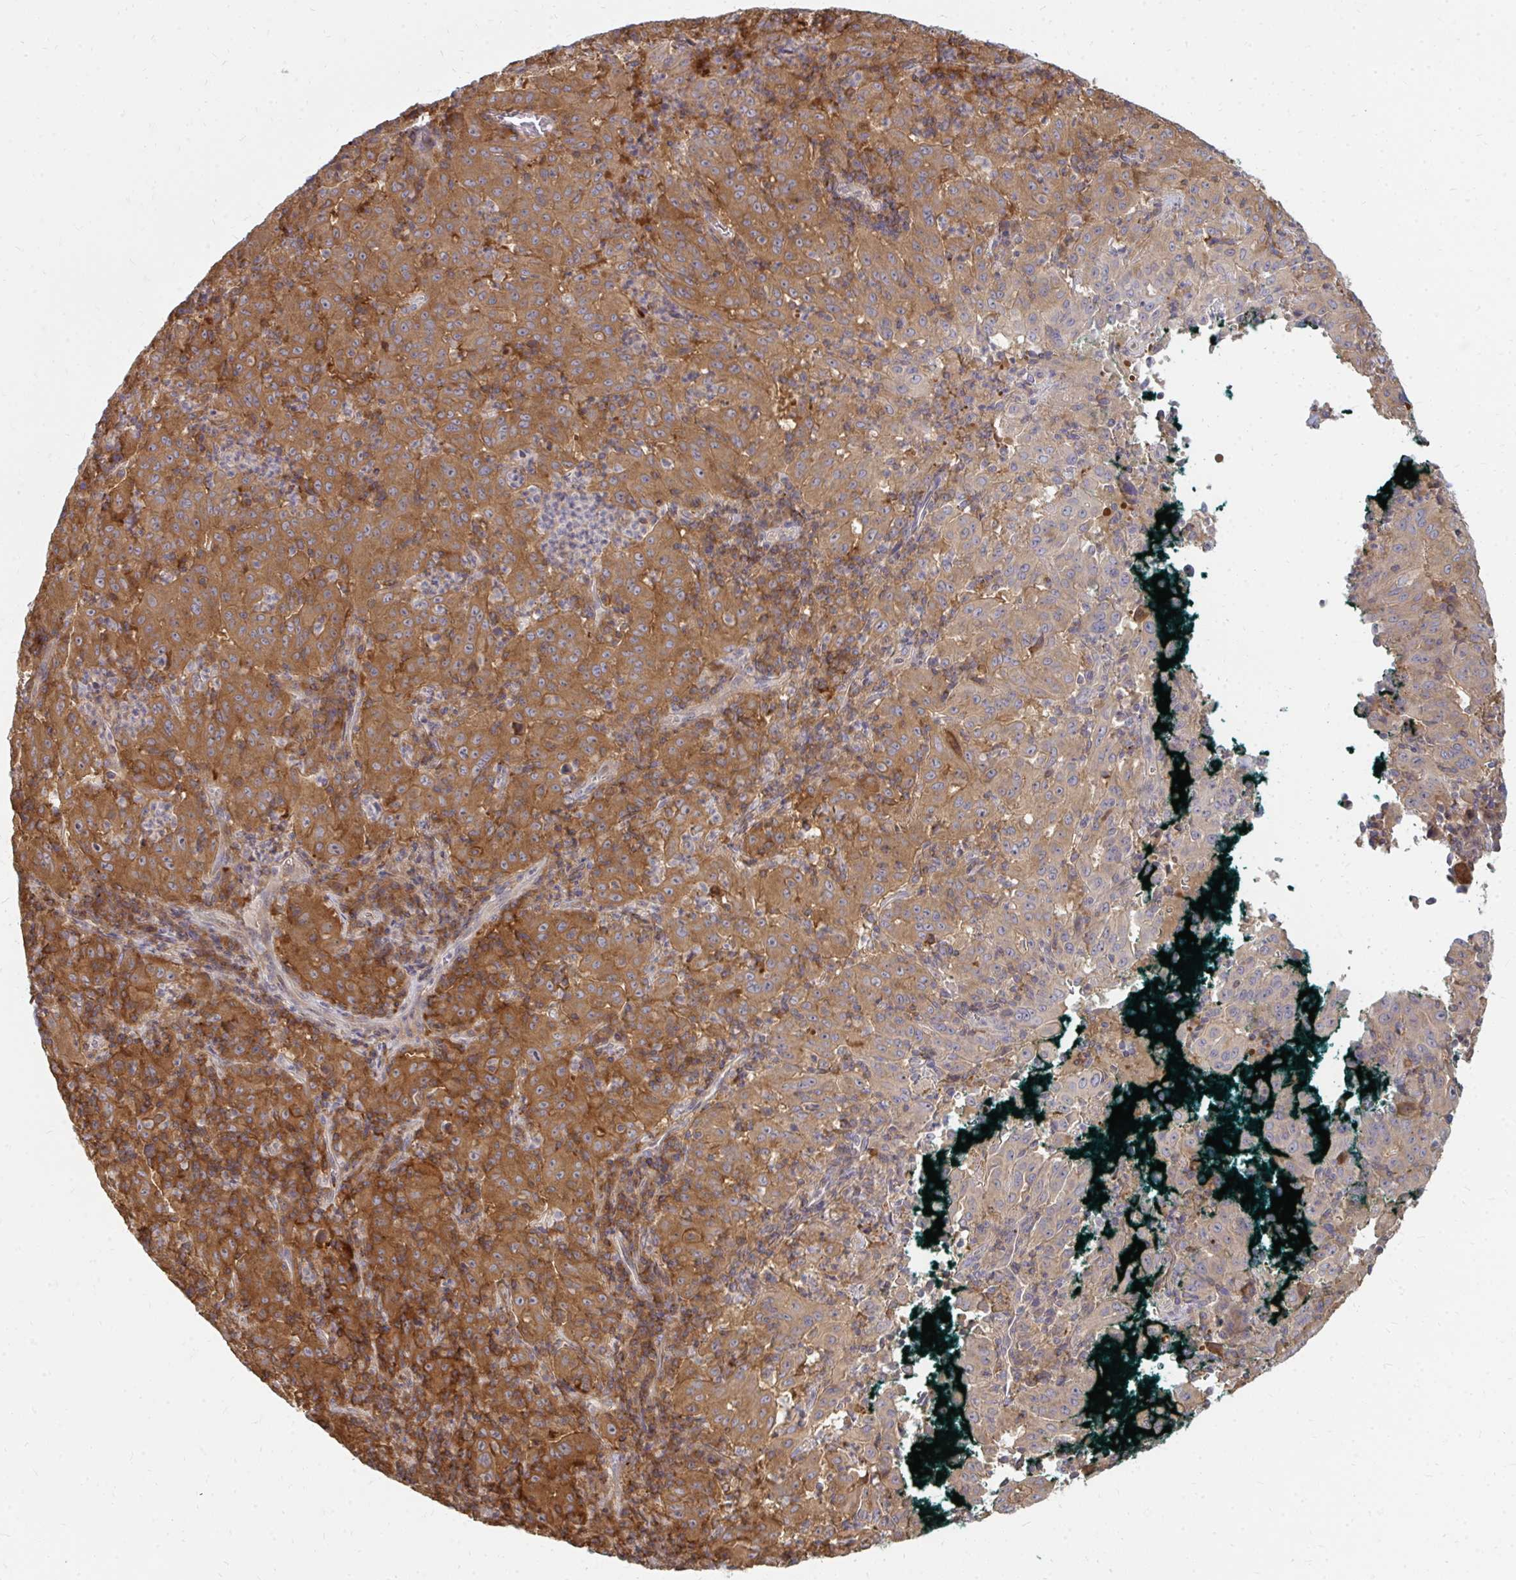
{"staining": {"intensity": "moderate", "quantity": ">75%", "location": "cytoplasmic/membranous"}, "tissue": "pancreatic cancer", "cell_type": "Tumor cells", "image_type": "cancer", "snomed": [{"axis": "morphology", "description": "Adenocarcinoma, NOS"}, {"axis": "topography", "description": "Pancreas"}], "caption": "Immunohistochemical staining of pancreatic adenocarcinoma displays medium levels of moderate cytoplasmic/membranous expression in approximately >75% of tumor cells. (brown staining indicates protein expression, while blue staining denotes nuclei).", "gene": "ZNF285", "patient": {"sex": "male", "age": 63}}